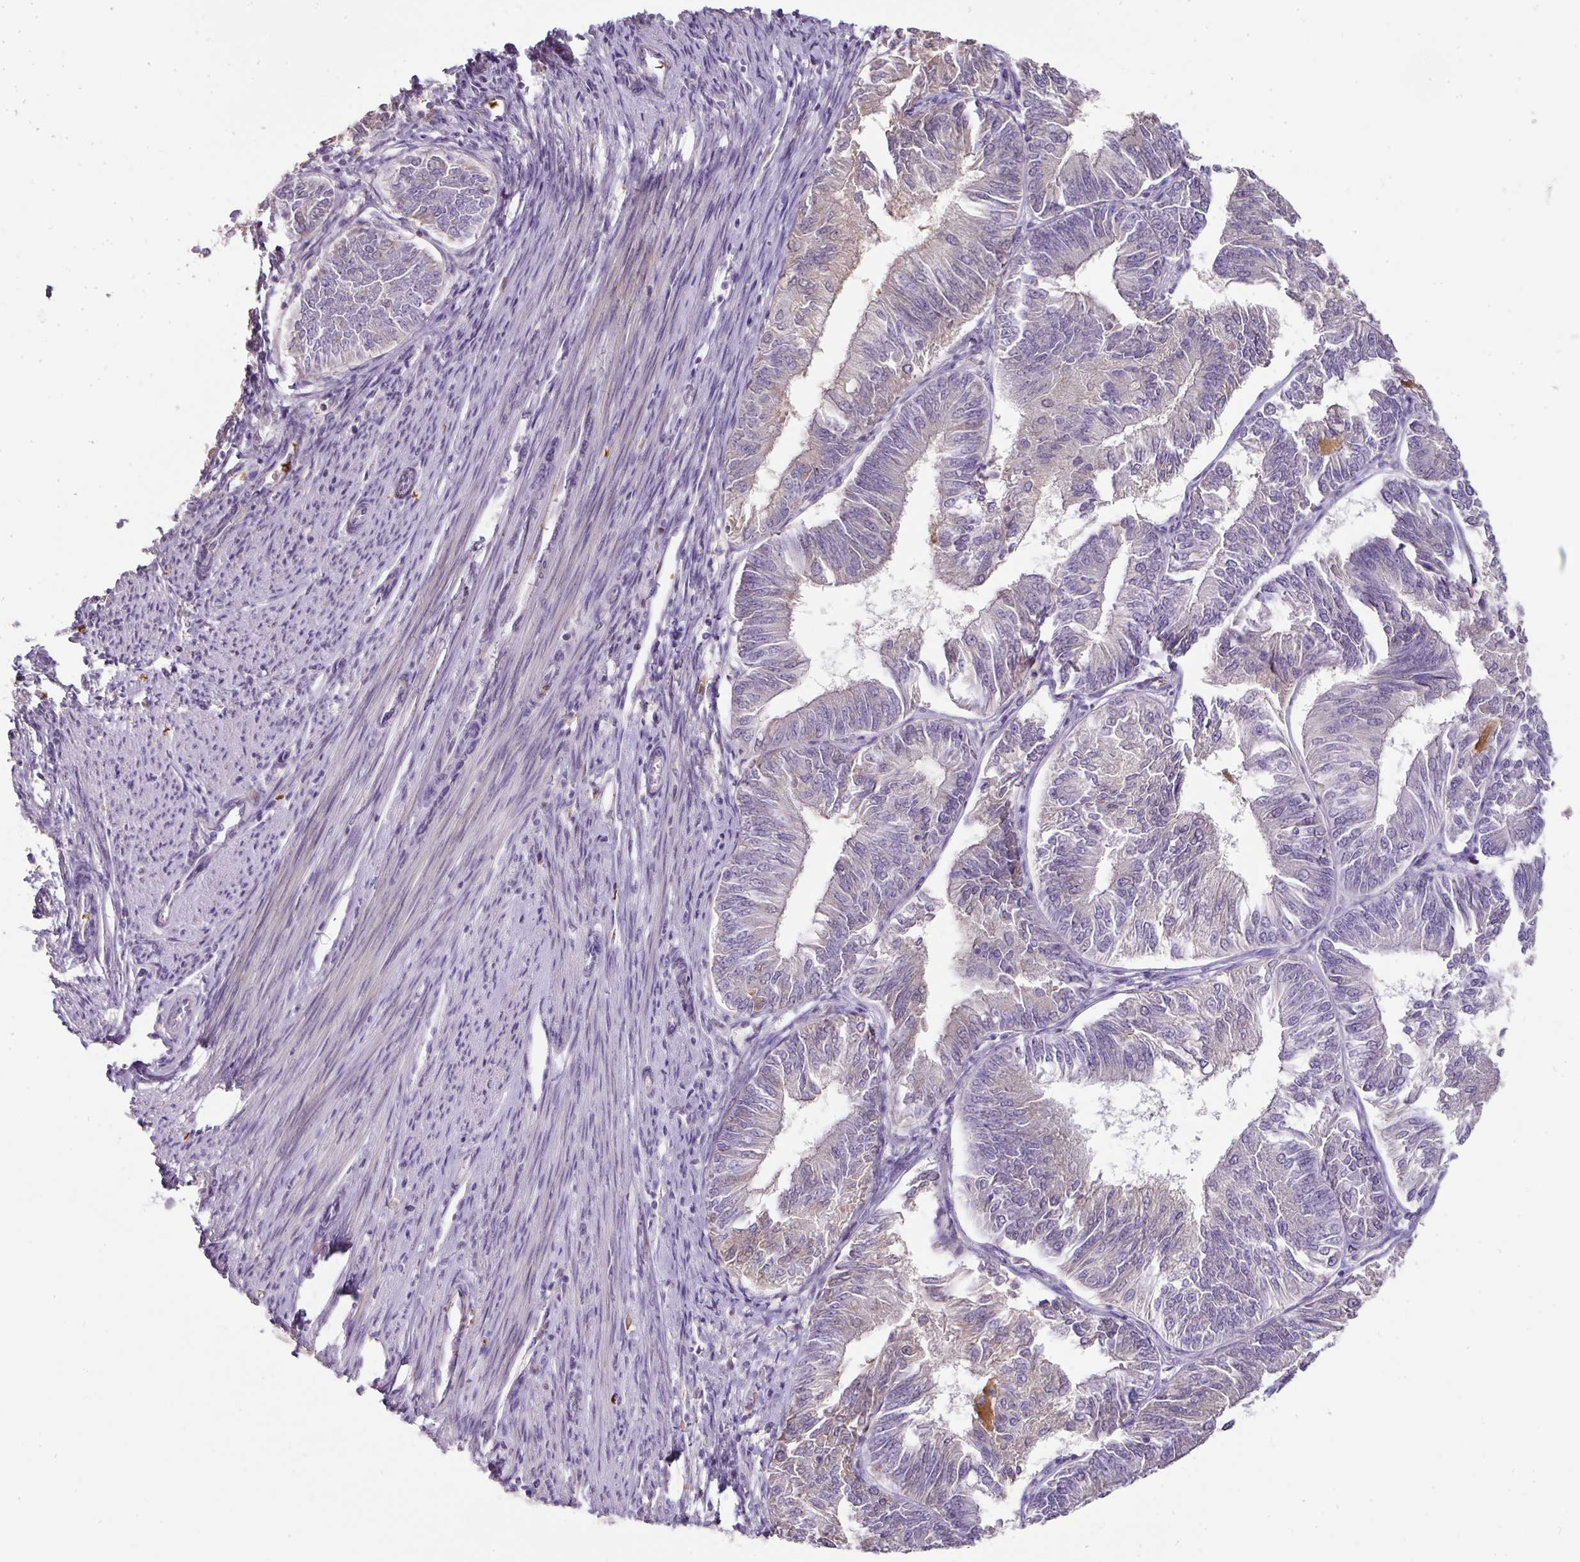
{"staining": {"intensity": "negative", "quantity": "none", "location": "none"}, "tissue": "endometrial cancer", "cell_type": "Tumor cells", "image_type": "cancer", "snomed": [{"axis": "morphology", "description": "Adenocarcinoma, NOS"}, {"axis": "topography", "description": "Endometrium"}], "caption": "There is no significant expression in tumor cells of adenocarcinoma (endometrial). The staining is performed using DAB (3,3'-diaminobenzidine) brown chromogen with nuclei counter-stained in using hematoxylin.", "gene": "CCZ1", "patient": {"sex": "female", "age": 58}}